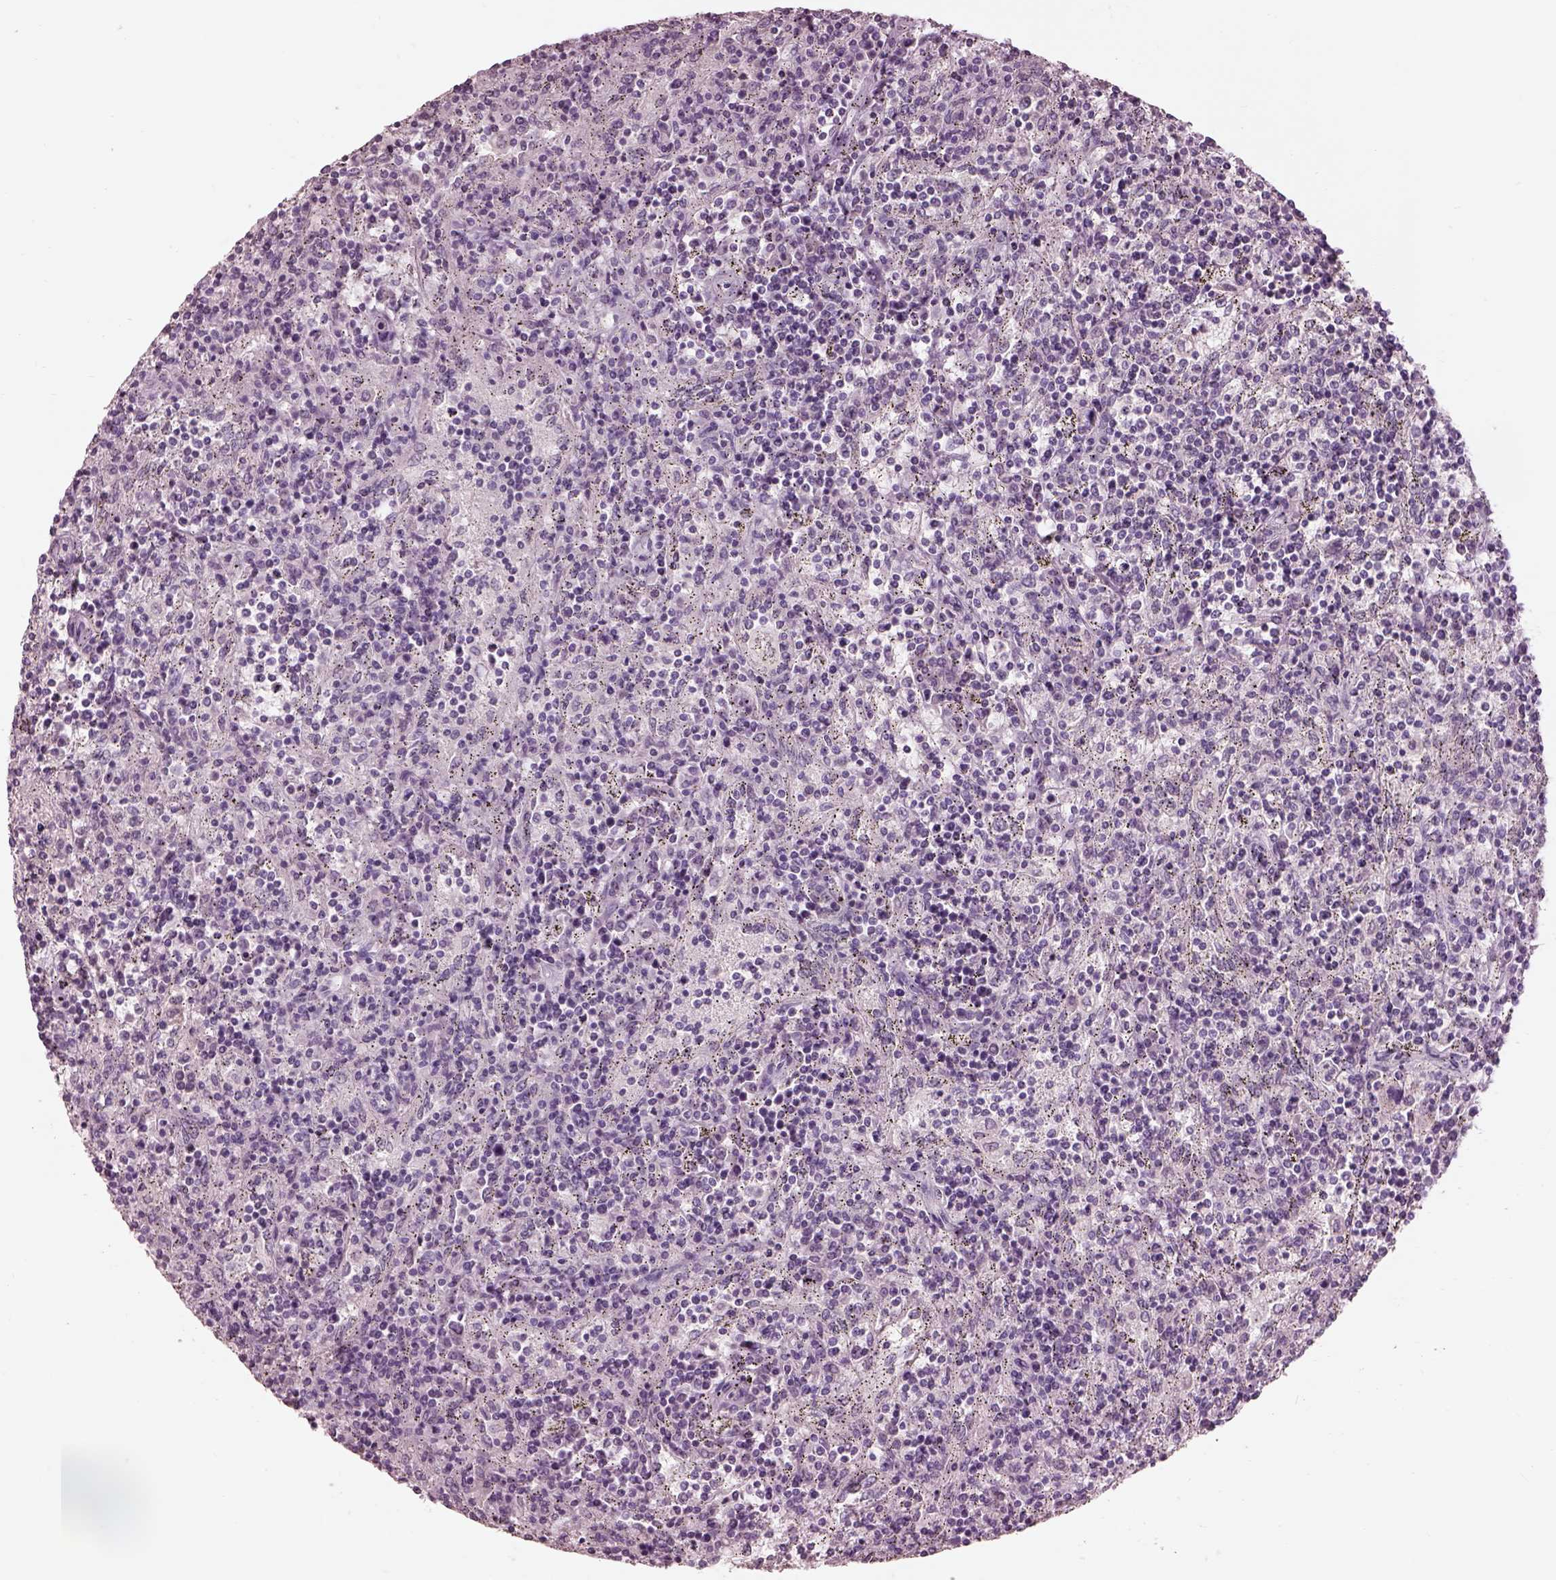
{"staining": {"intensity": "negative", "quantity": "none", "location": "none"}, "tissue": "lymphoma", "cell_type": "Tumor cells", "image_type": "cancer", "snomed": [{"axis": "morphology", "description": "Malignant lymphoma, non-Hodgkin's type, Low grade"}, {"axis": "topography", "description": "Spleen"}], "caption": "An immunohistochemistry image of lymphoma is shown. There is no staining in tumor cells of lymphoma. (Stains: DAB immunohistochemistry (IHC) with hematoxylin counter stain, Microscopy: brightfield microscopy at high magnification).", "gene": "GARIN4", "patient": {"sex": "male", "age": 62}}